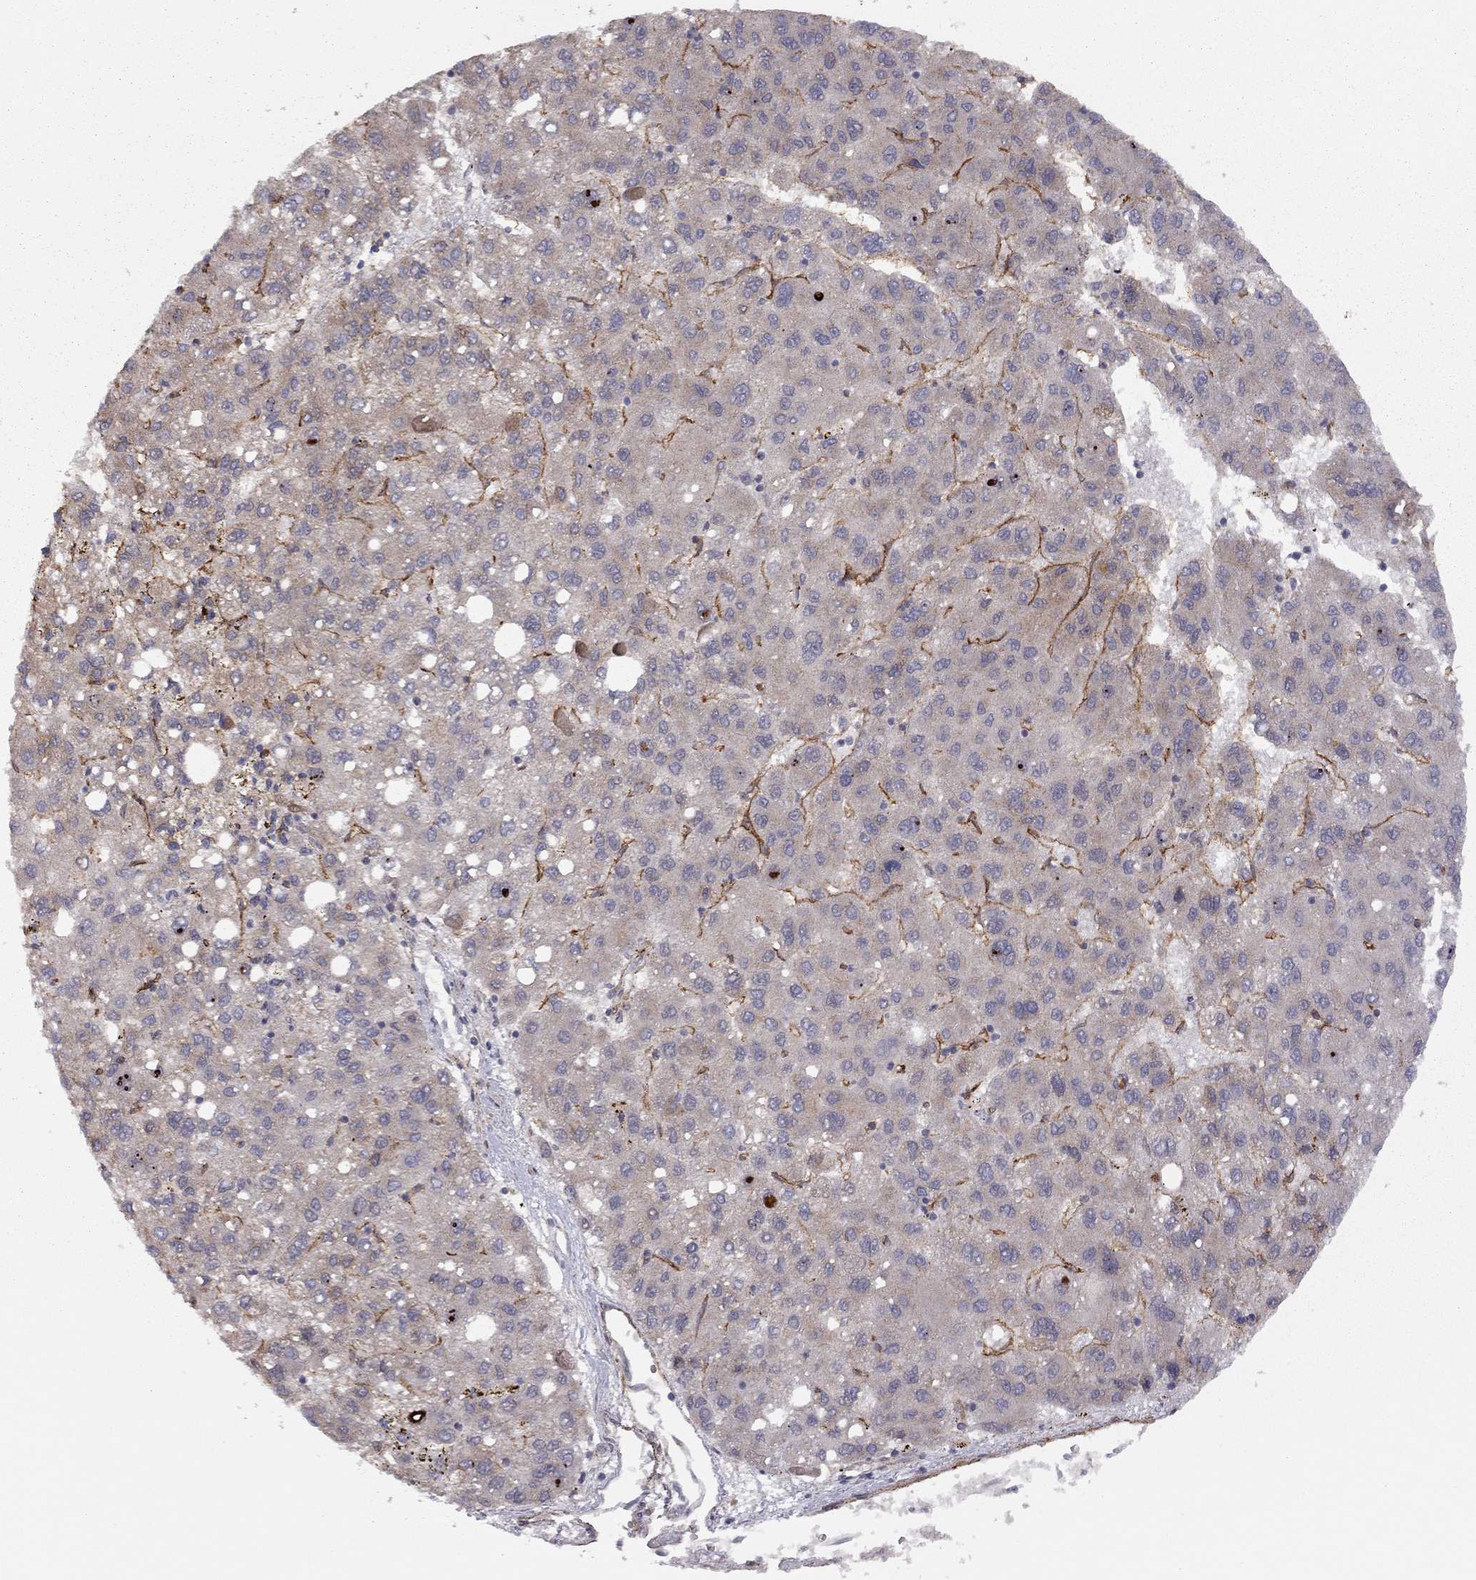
{"staining": {"intensity": "weak", "quantity": "<25%", "location": "cytoplasmic/membranous"}, "tissue": "liver cancer", "cell_type": "Tumor cells", "image_type": "cancer", "snomed": [{"axis": "morphology", "description": "Carcinoma, Hepatocellular, NOS"}, {"axis": "topography", "description": "Liver"}], "caption": "The IHC histopathology image has no significant expression in tumor cells of liver cancer tissue. The staining is performed using DAB (3,3'-diaminobenzidine) brown chromogen with nuclei counter-stained in using hematoxylin.", "gene": "EXOC3L2", "patient": {"sex": "female", "age": 82}}